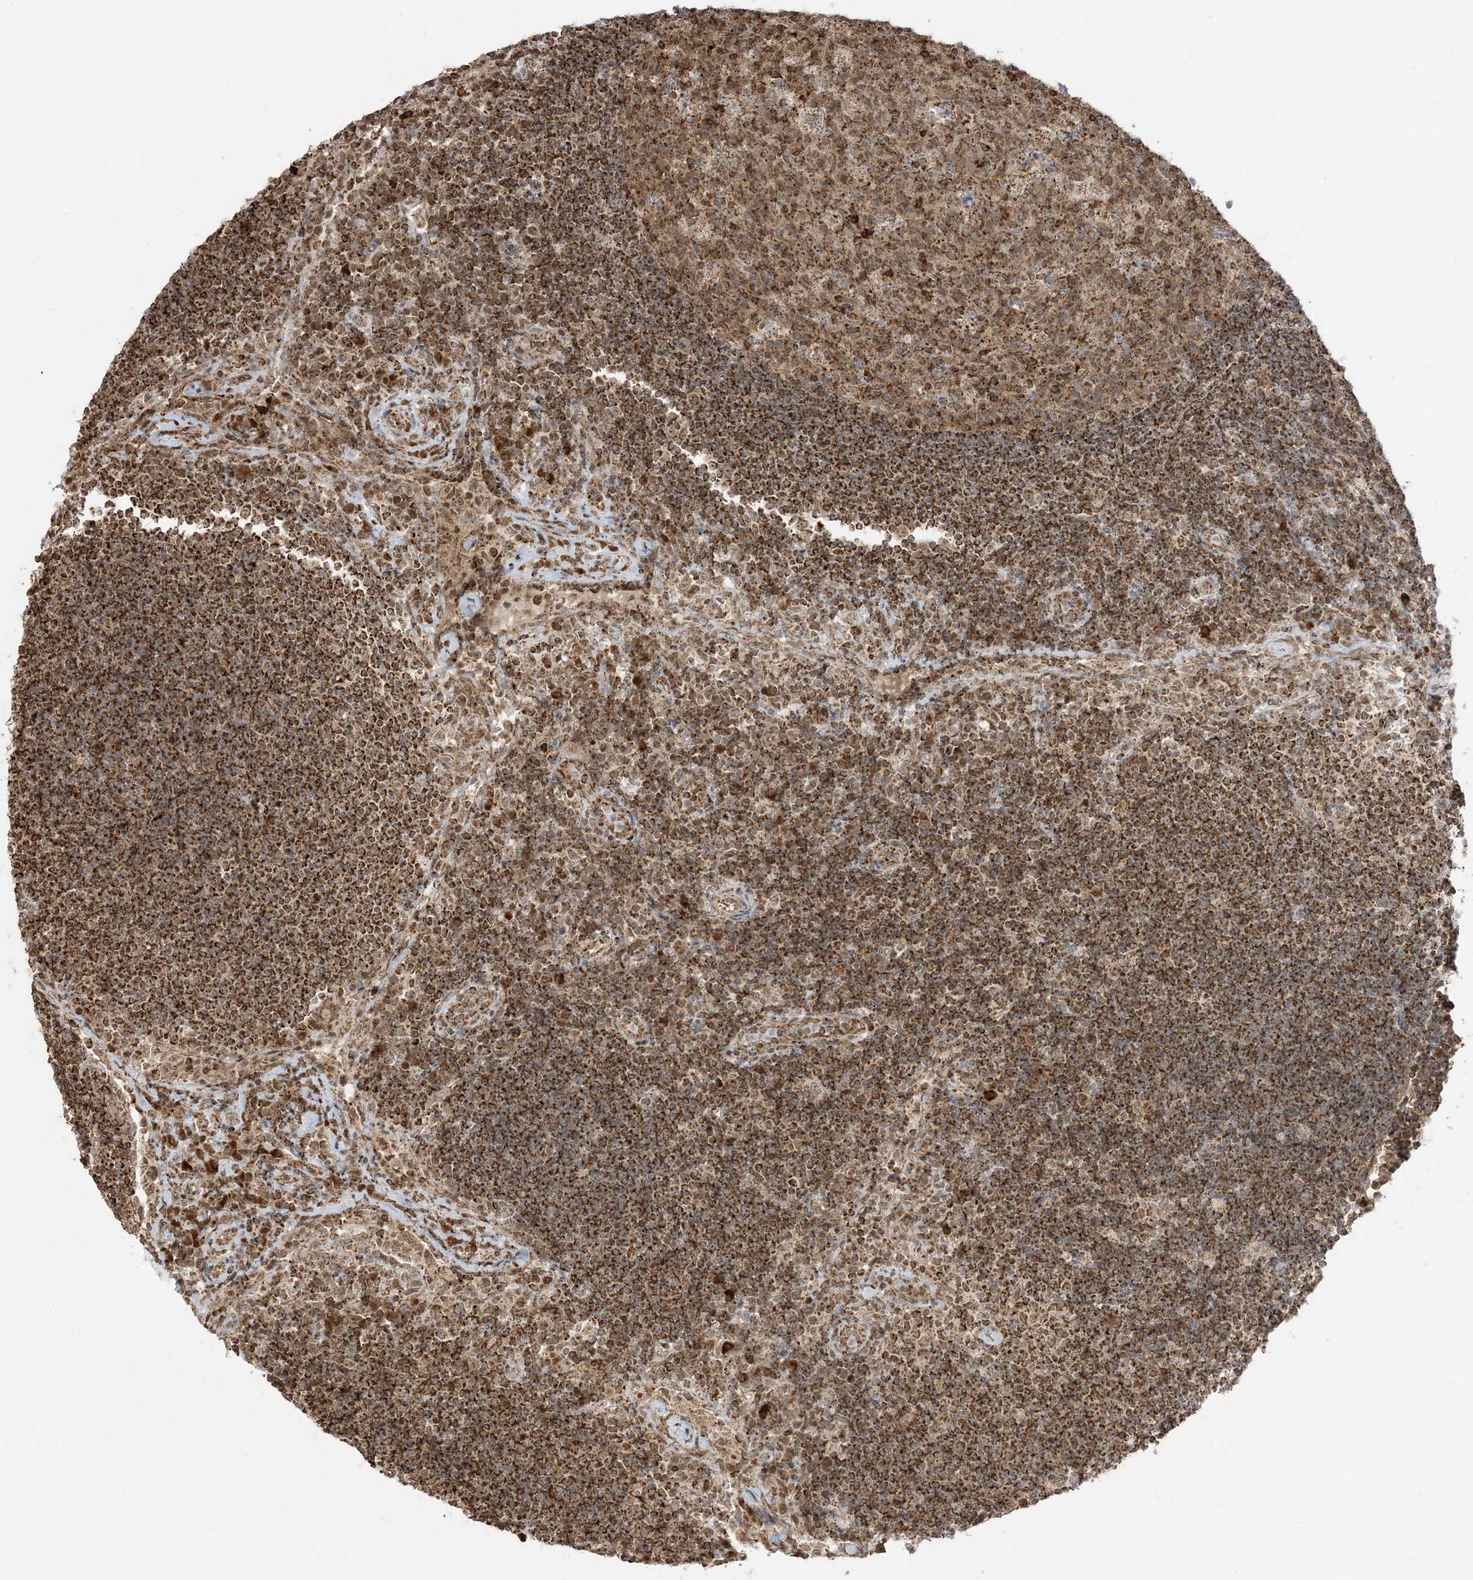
{"staining": {"intensity": "moderate", "quantity": ">75%", "location": "cytoplasmic/membranous,nuclear"}, "tissue": "lymph node", "cell_type": "Germinal center cells", "image_type": "normal", "snomed": [{"axis": "morphology", "description": "Normal tissue, NOS"}, {"axis": "topography", "description": "Lymph node"}], "caption": "Brown immunohistochemical staining in benign lymph node displays moderate cytoplasmic/membranous,nuclear positivity in approximately >75% of germinal center cells.", "gene": "MAPKBP1", "patient": {"sex": "female", "age": 53}}